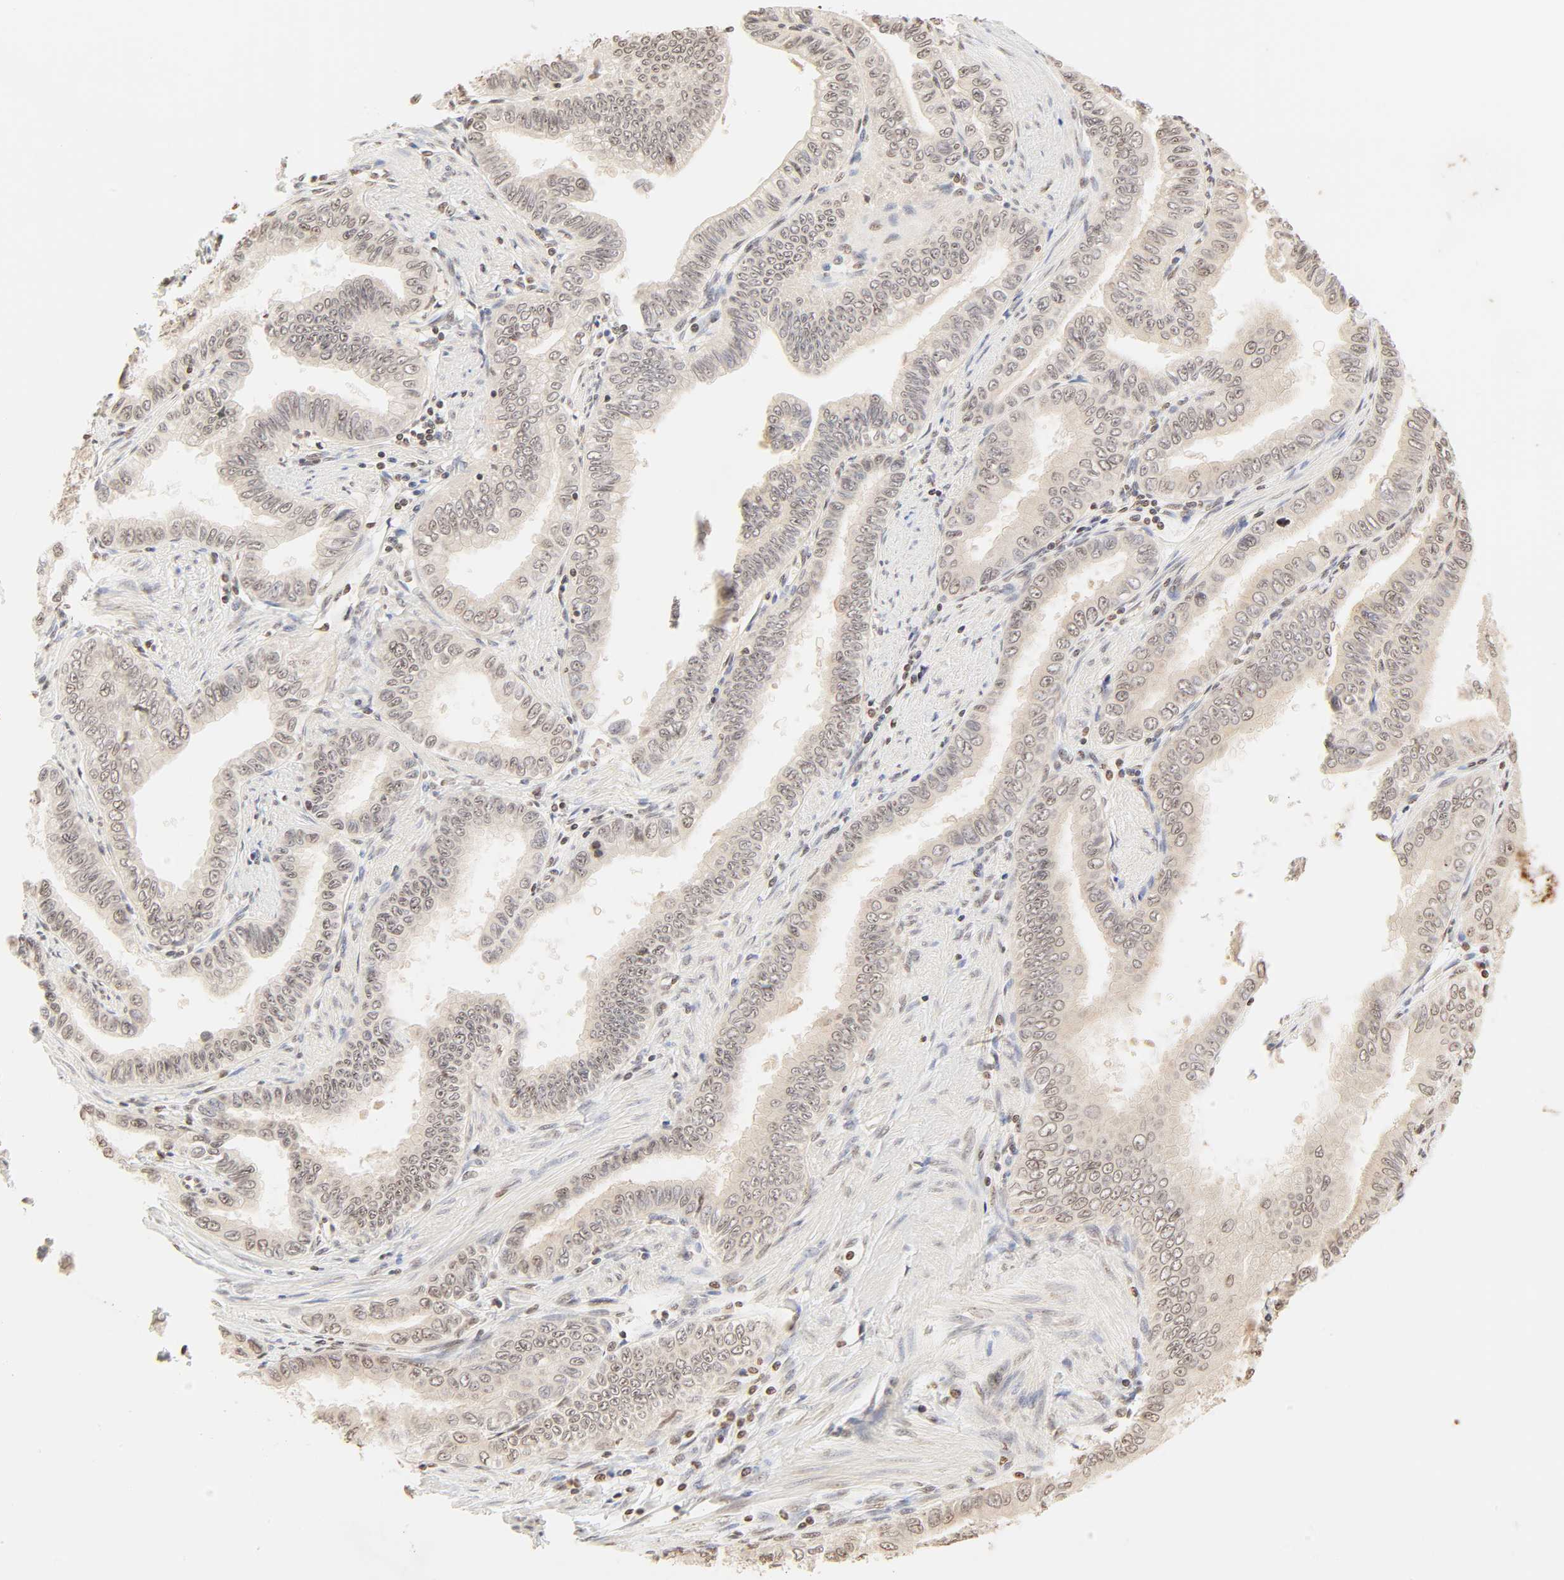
{"staining": {"intensity": "moderate", "quantity": ">75%", "location": "cytoplasmic/membranous,nuclear"}, "tissue": "pancreatic cancer", "cell_type": "Tumor cells", "image_type": "cancer", "snomed": [{"axis": "morphology", "description": "Normal tissue, NOS"}, {"axis": "topography", "description": "Lymph node"}], "caption": "A brown stain shows moderate cytoplasmic/membranous and nuclear staining of a protein in pancreatic cancer tumor cells.", "gene": "TBL1X", "patient": {"sex": "male", "age": 50}}